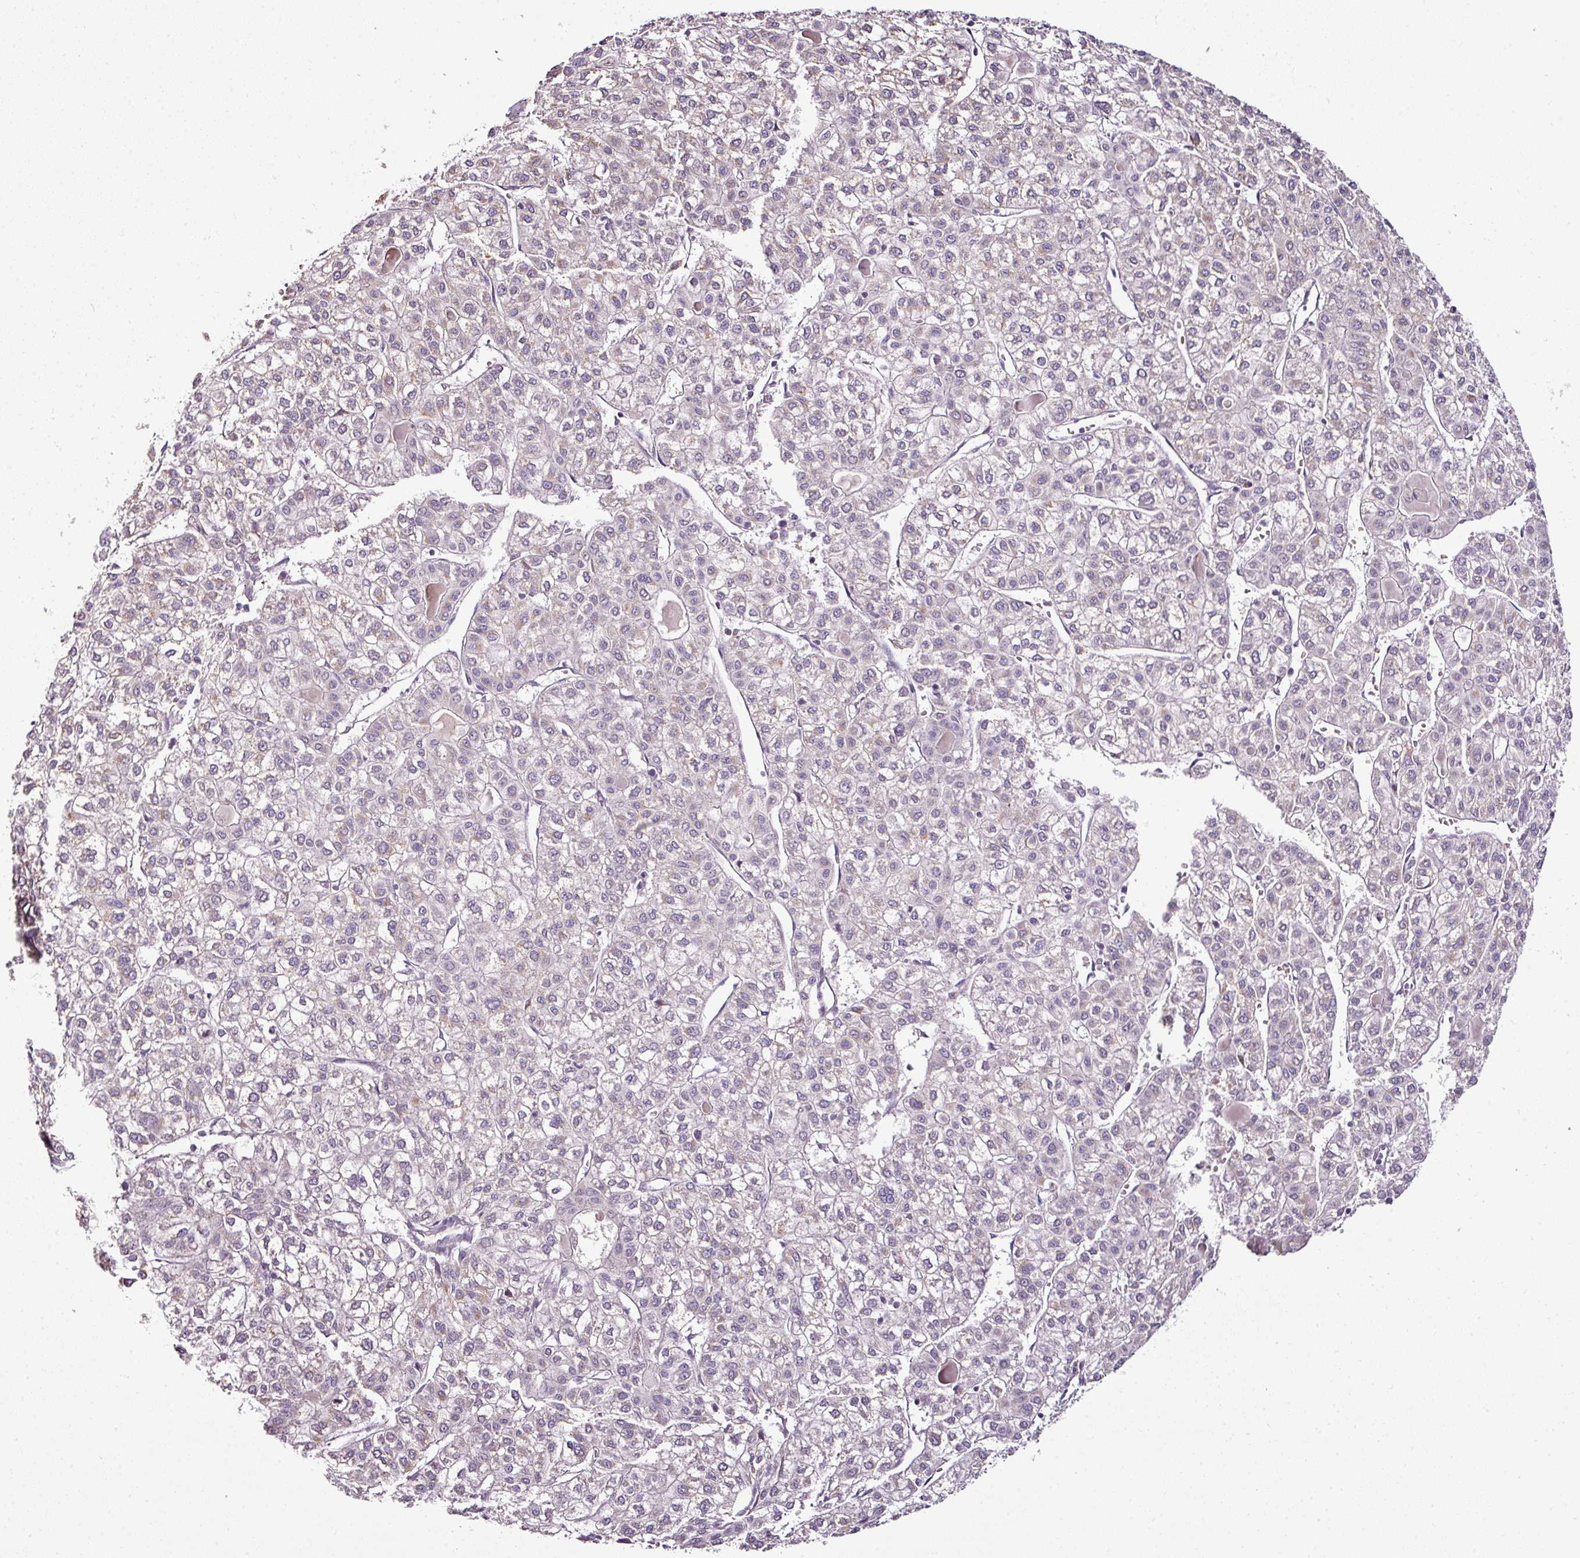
{"staining": {"intensity": "weak", "quantity": "<25%", "location": "cytoplasmic/membranous"}, "tissue": "liver cancer", "cell_type": "Tumor cells", "image_type": "cancer", "snomed": [{"axis": "morphology", "description": "Carcinoma, Hepatocellular, NOS"}, {"axis": "topography", "description": "Liver"}], "caption": "Hepatocellular carcinoma (liver) was stained to show a protein in brown. There is no significant expression in tumor cells. (Immunohistochemistry, brightfield microscopy, high magnification).", "gene": "TEX30", "patient": {"sex": "female", "age": 43}}